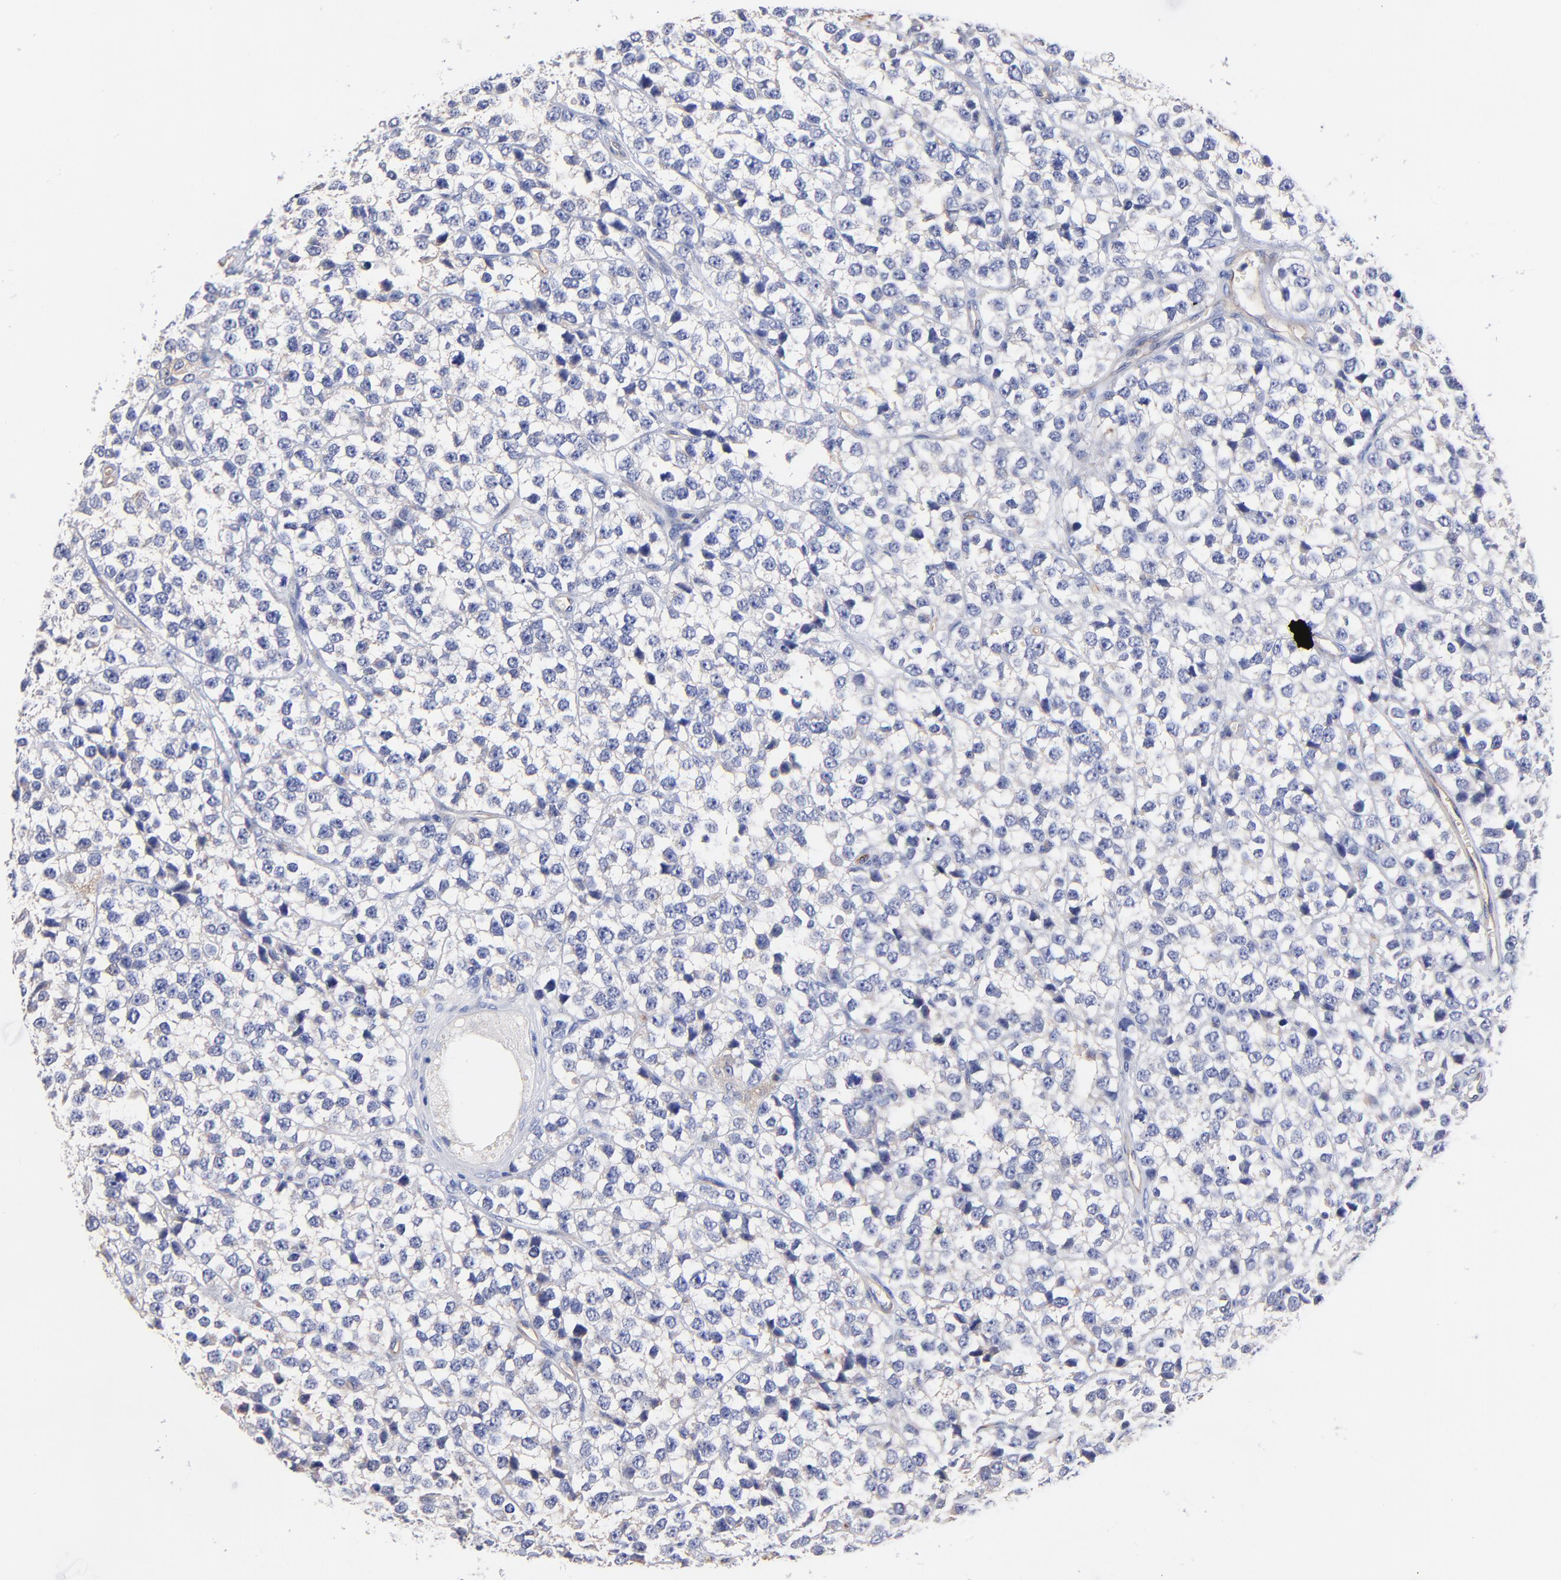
{"staining": {"intensity": "weak", "quantity": "<25%", "location": "cytoplasmic/membranous"}, "tissue": "testis cancer", "cell_type": "Tumor cells", "image_type": "cancer", "snomed": [{"axis": "morphology", "description": "Seminoma, NOS"}, {"axis": "topography", "description": "Testis"}], "caption": "A high-resolution image shows immunohistochemistry staining of testis cancer, which shows no significant expression in tumor cells.", "gene": "SLC44A2", "patient": {"sex": "male", "age": 25}}